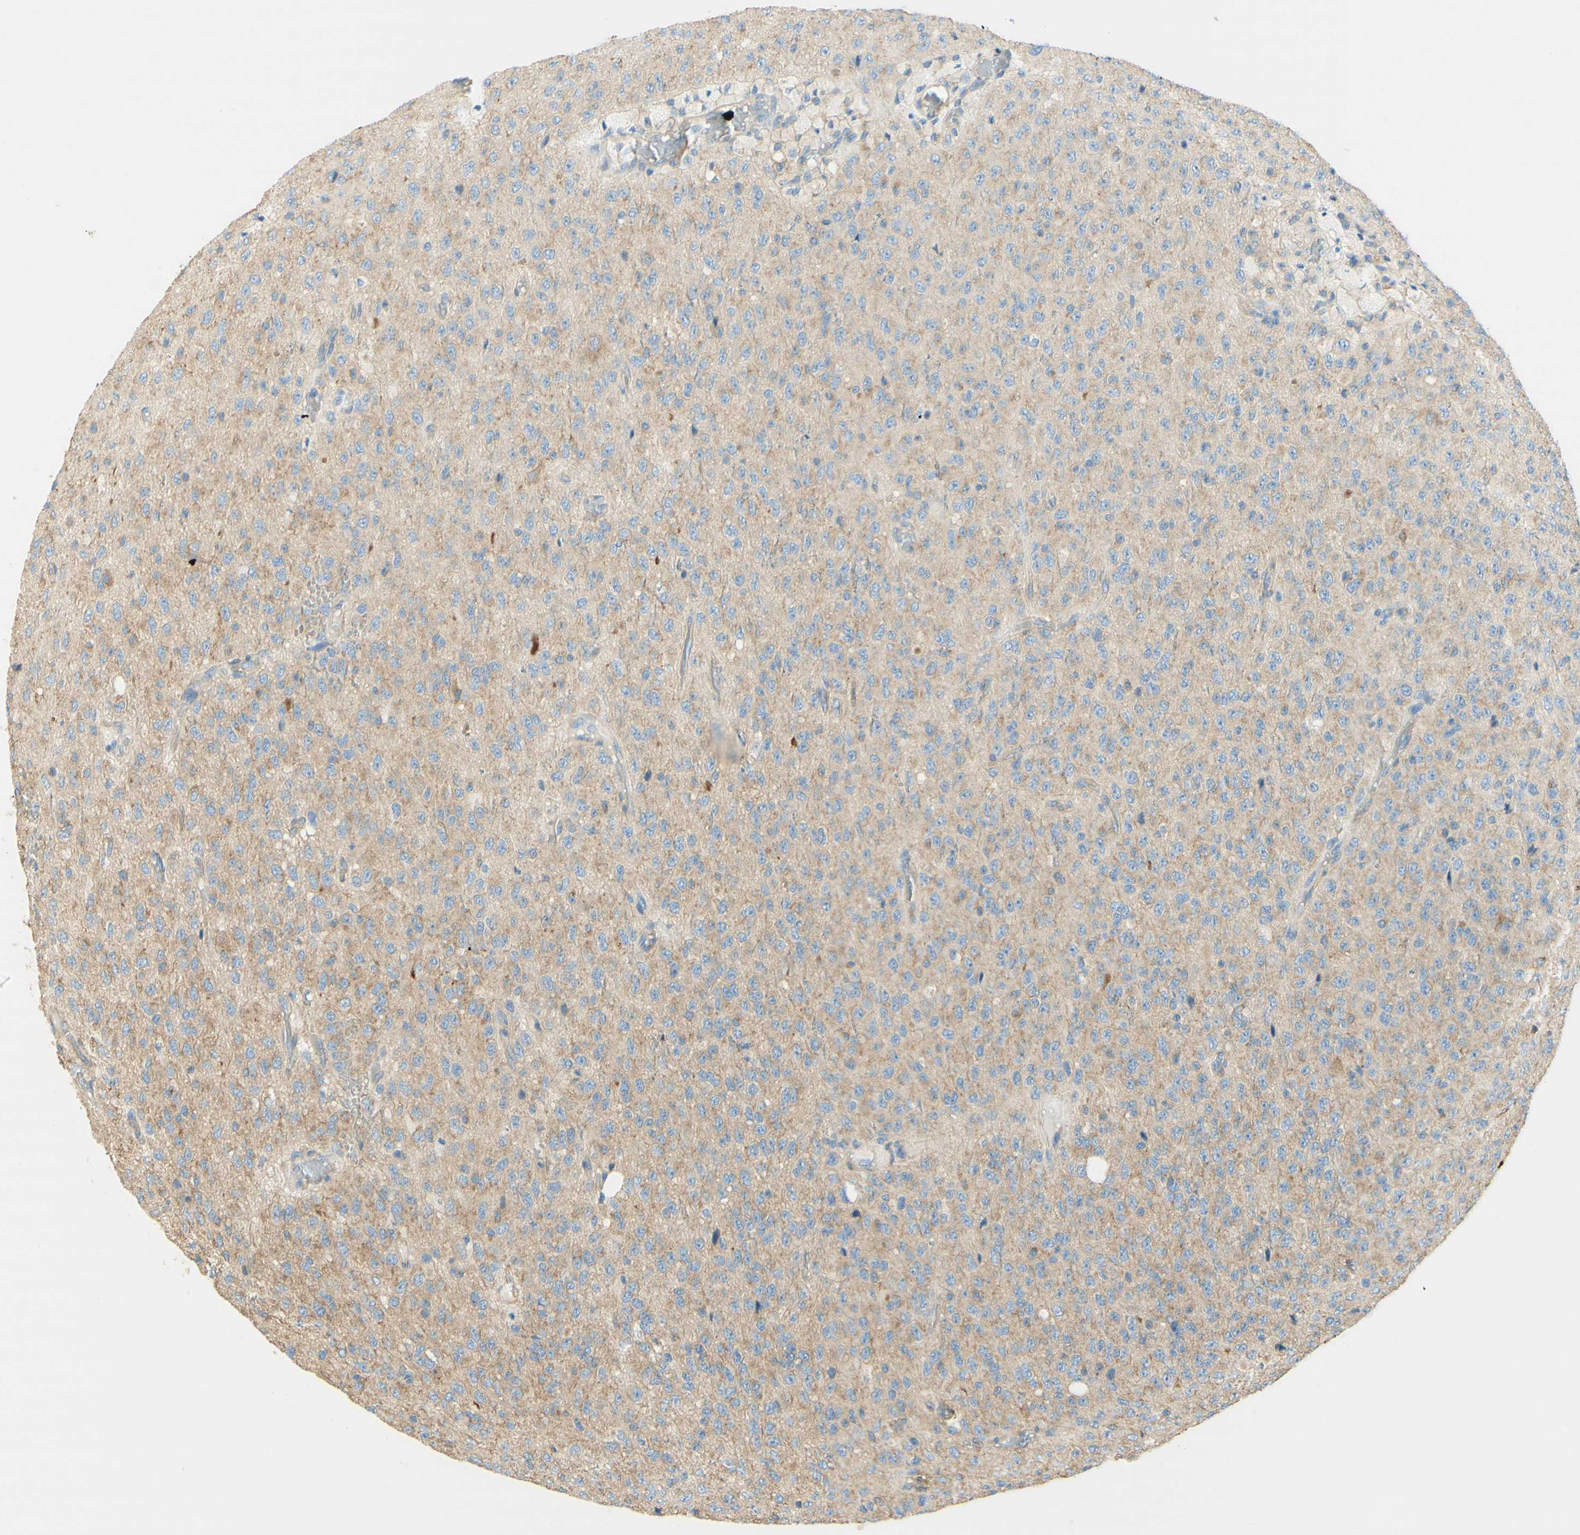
{"staining": {"intensity": "negative", "quantity": "none", "location": "none"}, "tissue": "glioma", "cell_type": "Tumor cells", "image_type": "cancer", "snomed": [{"axis": "morphology", "description": "Glioma, malignant, High grade"}, {"axis": "topography", "description": "pancreas cauda"}], "caption": "High power microscopy image of an IHC micrograph of malignant glioma (high-grade), revealing no significant positivity in tumor cells.", "gene": "CLTC", "patient": {"sex": "male", "age": 60}}